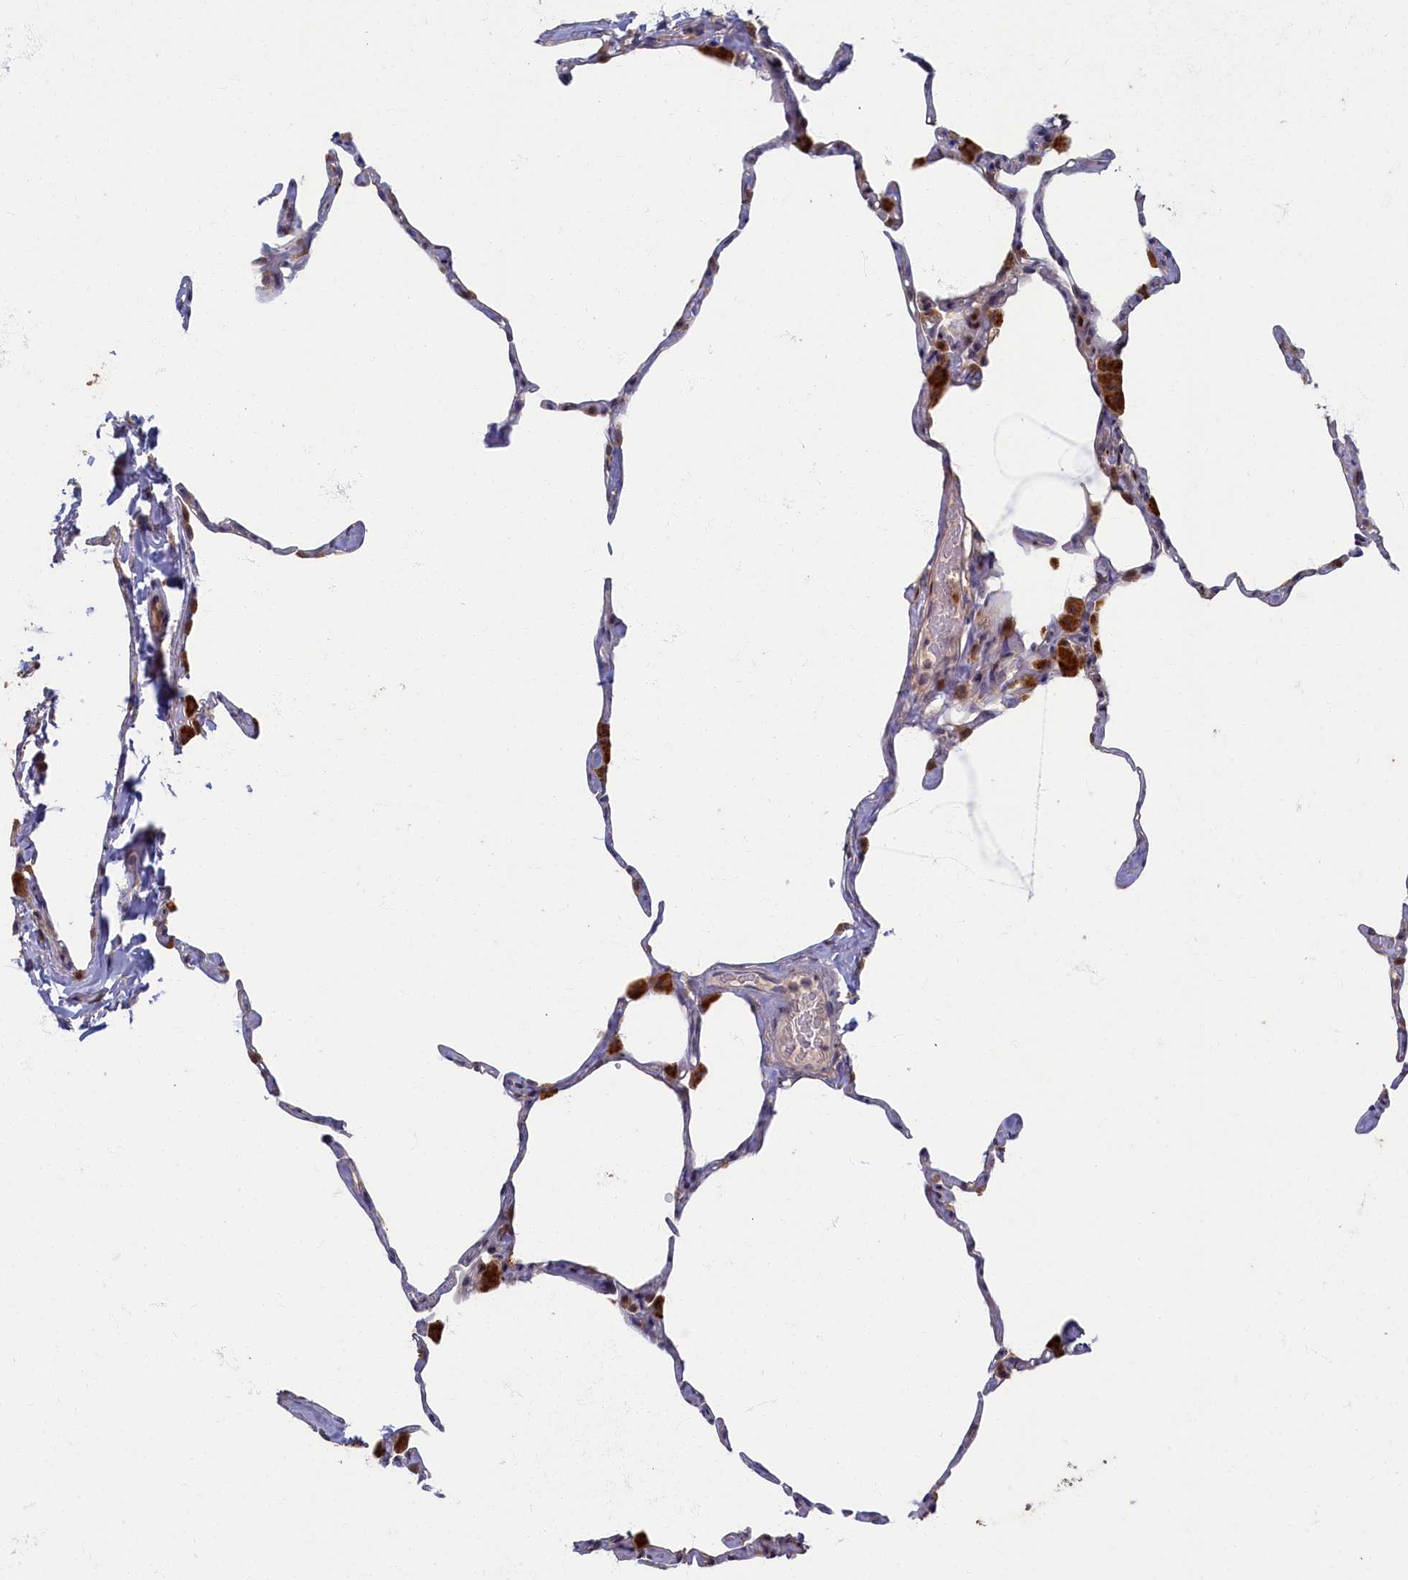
{"staining": {"intensity": "weak", "quantity": "<25%", "location": "nuclear"}, "tissue": "lung", "cell_type": "Alveolar cells", "image_type": "normal", "snomed": [{"axis": "morphology", "description": "Normal tissue, NOS"}, {"axis": "topography", "description": "Lung"}], "caption": "Immunohistochemistry (IHC) of normal human lung displays no expression in alveolar cells.", "gene": "HUNK", "patient": {"sex": "male", "age": 65}}